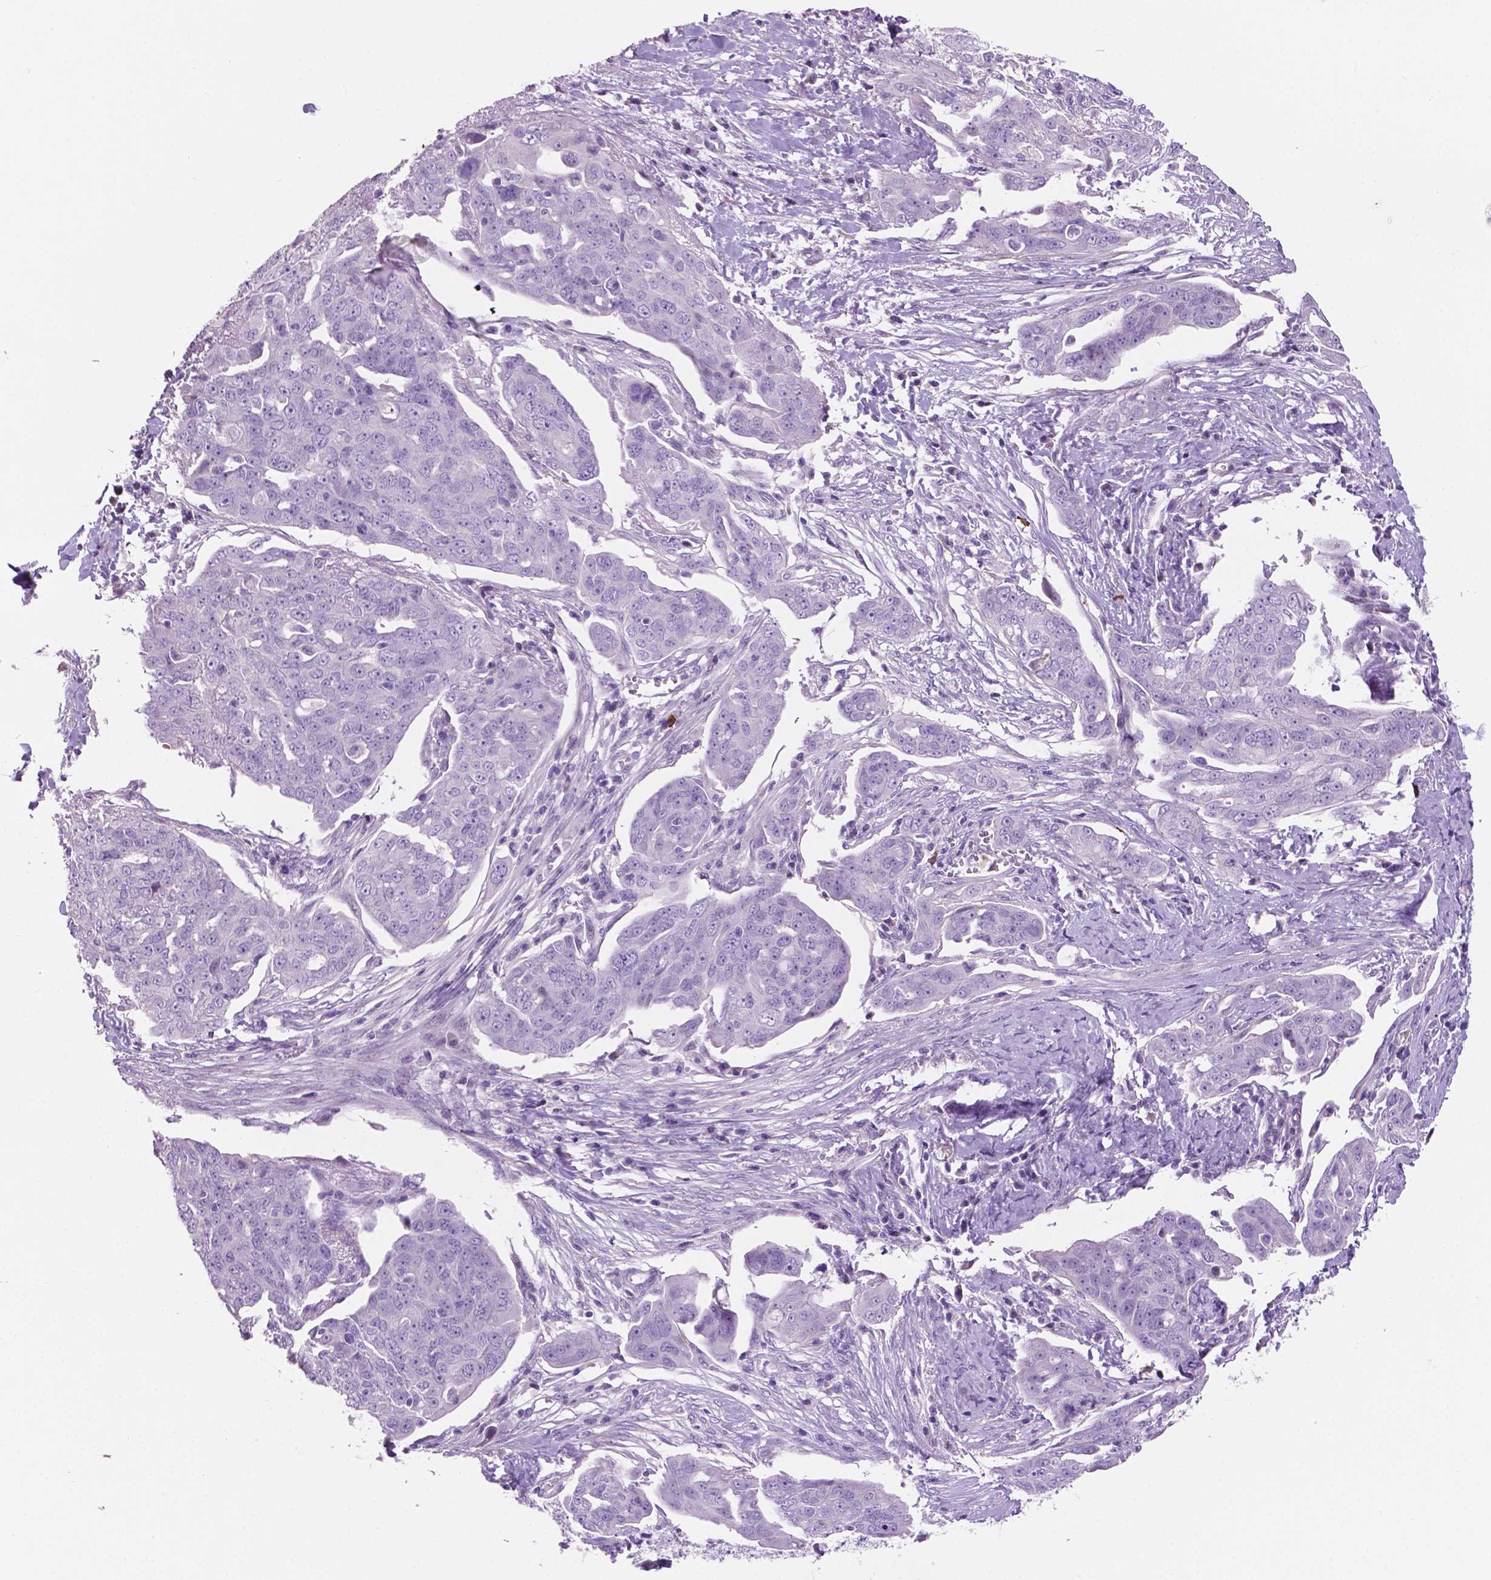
{"staining": {"intensity": "negative", "quantity": "none", "location": "none"}, "tissue": "ovarian cancer", "cell_type": "Tumor cells", "image_type": "cancer", "snomed": [{"axis": "morphology", "description": "Carcinoma, endometroid"}, {"axis": "topography", "description": "Ovary"}], "caption": "This is an immunohistochemistry (IHC) micrograph of endometroid carcinoma (ovarian). There is no staining in tumor cells.", "gene": "CLDN17", "patient": {"sex": "female", "age": 70}}